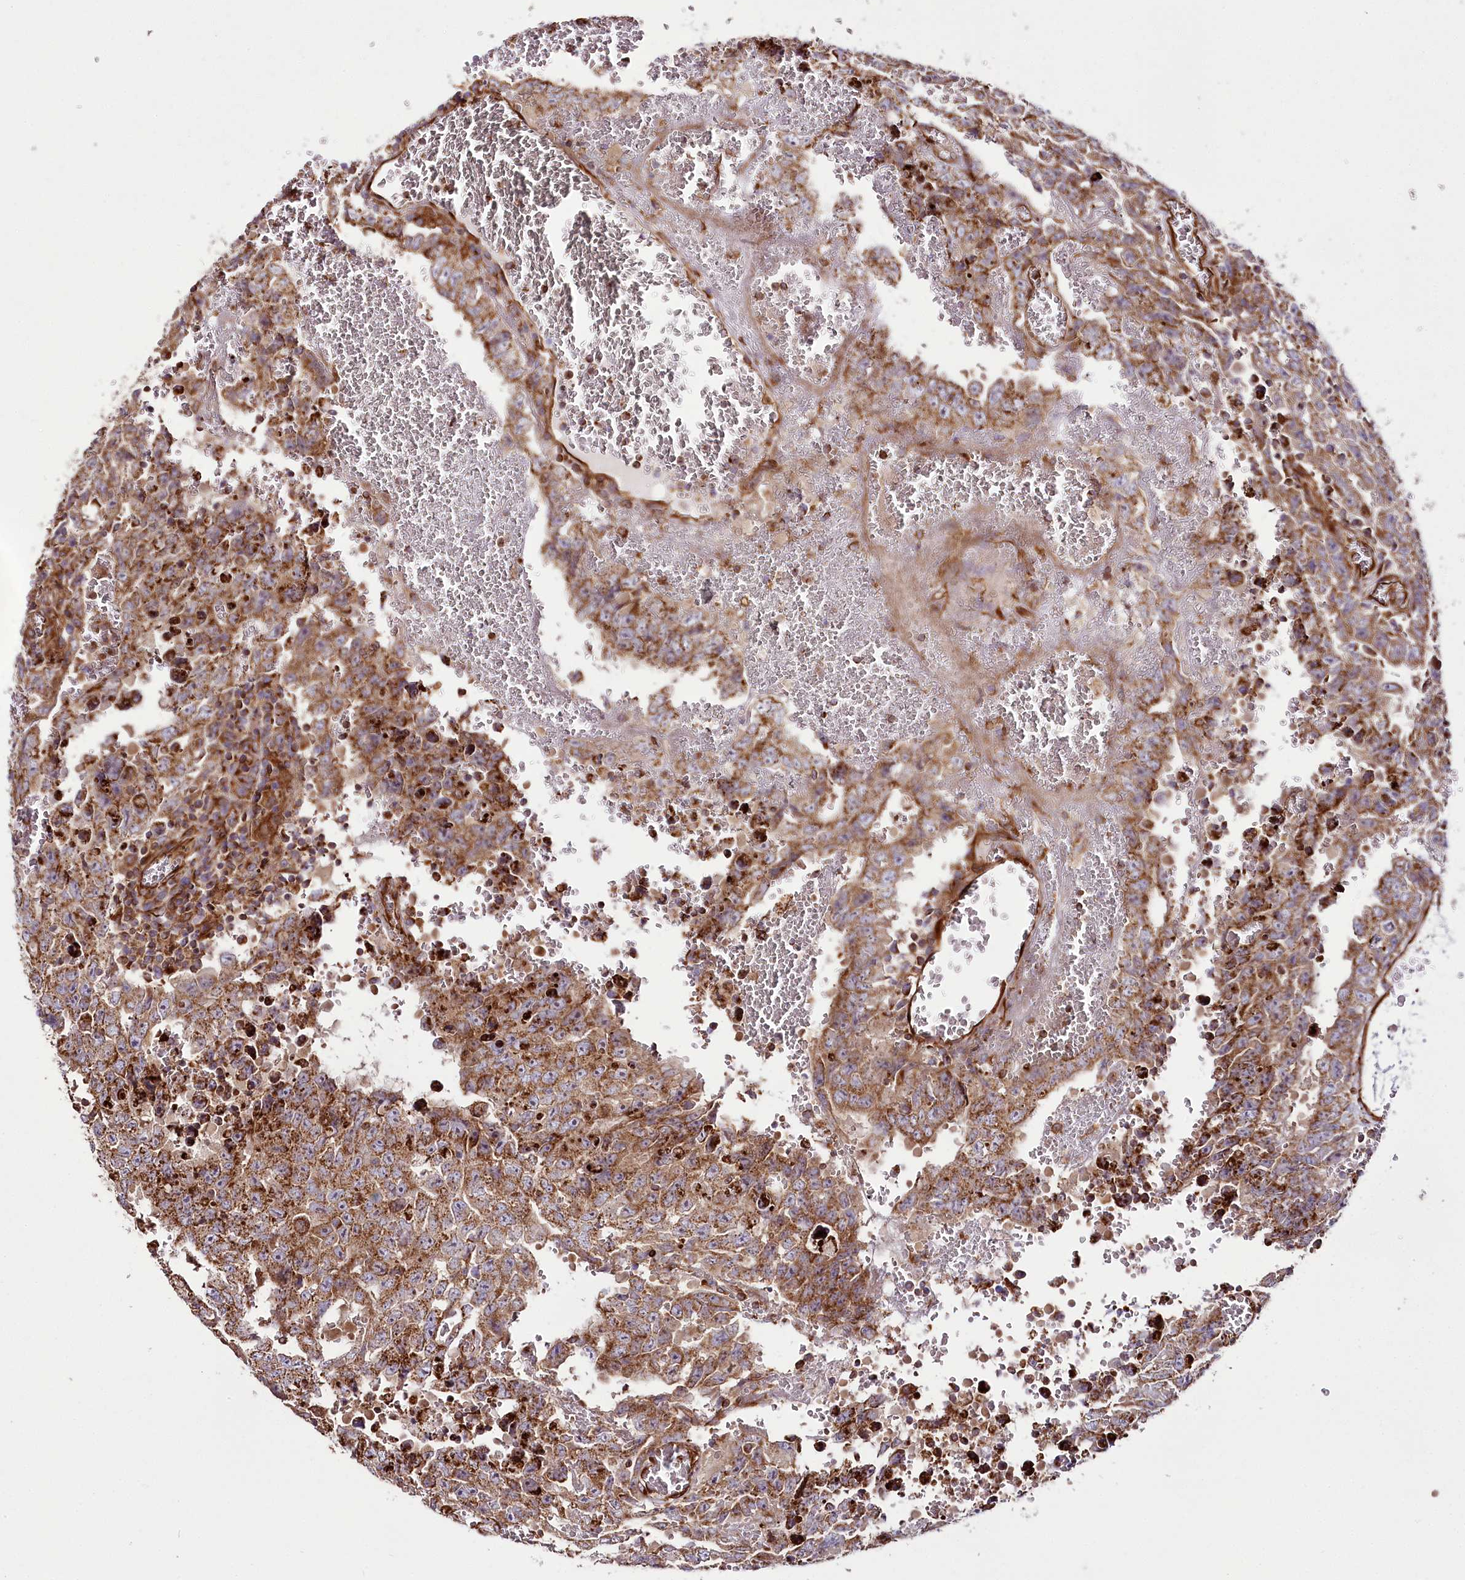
{"staining": {"intensity": "strong", "quantity": ">75%", "location": "cytoplasmic/membranous"}, "tissue": "testis cancer", "cell_type": "Tumor cells", "image_type": "cancer", "snomed": [{"axis": "morphology", "description": "Carcinoma, Embryonal, NOS"}, {"axis": "topography", "description": "Testis"}], "caption": "The immunohistochemical stain labels strong cytoplasmic/membranous positivity in tumor cells of testis cancer (embryonal carcinoma) tissue.", "gene": "THUMPD3", "patient": {"sex": "male", "age": 26}}